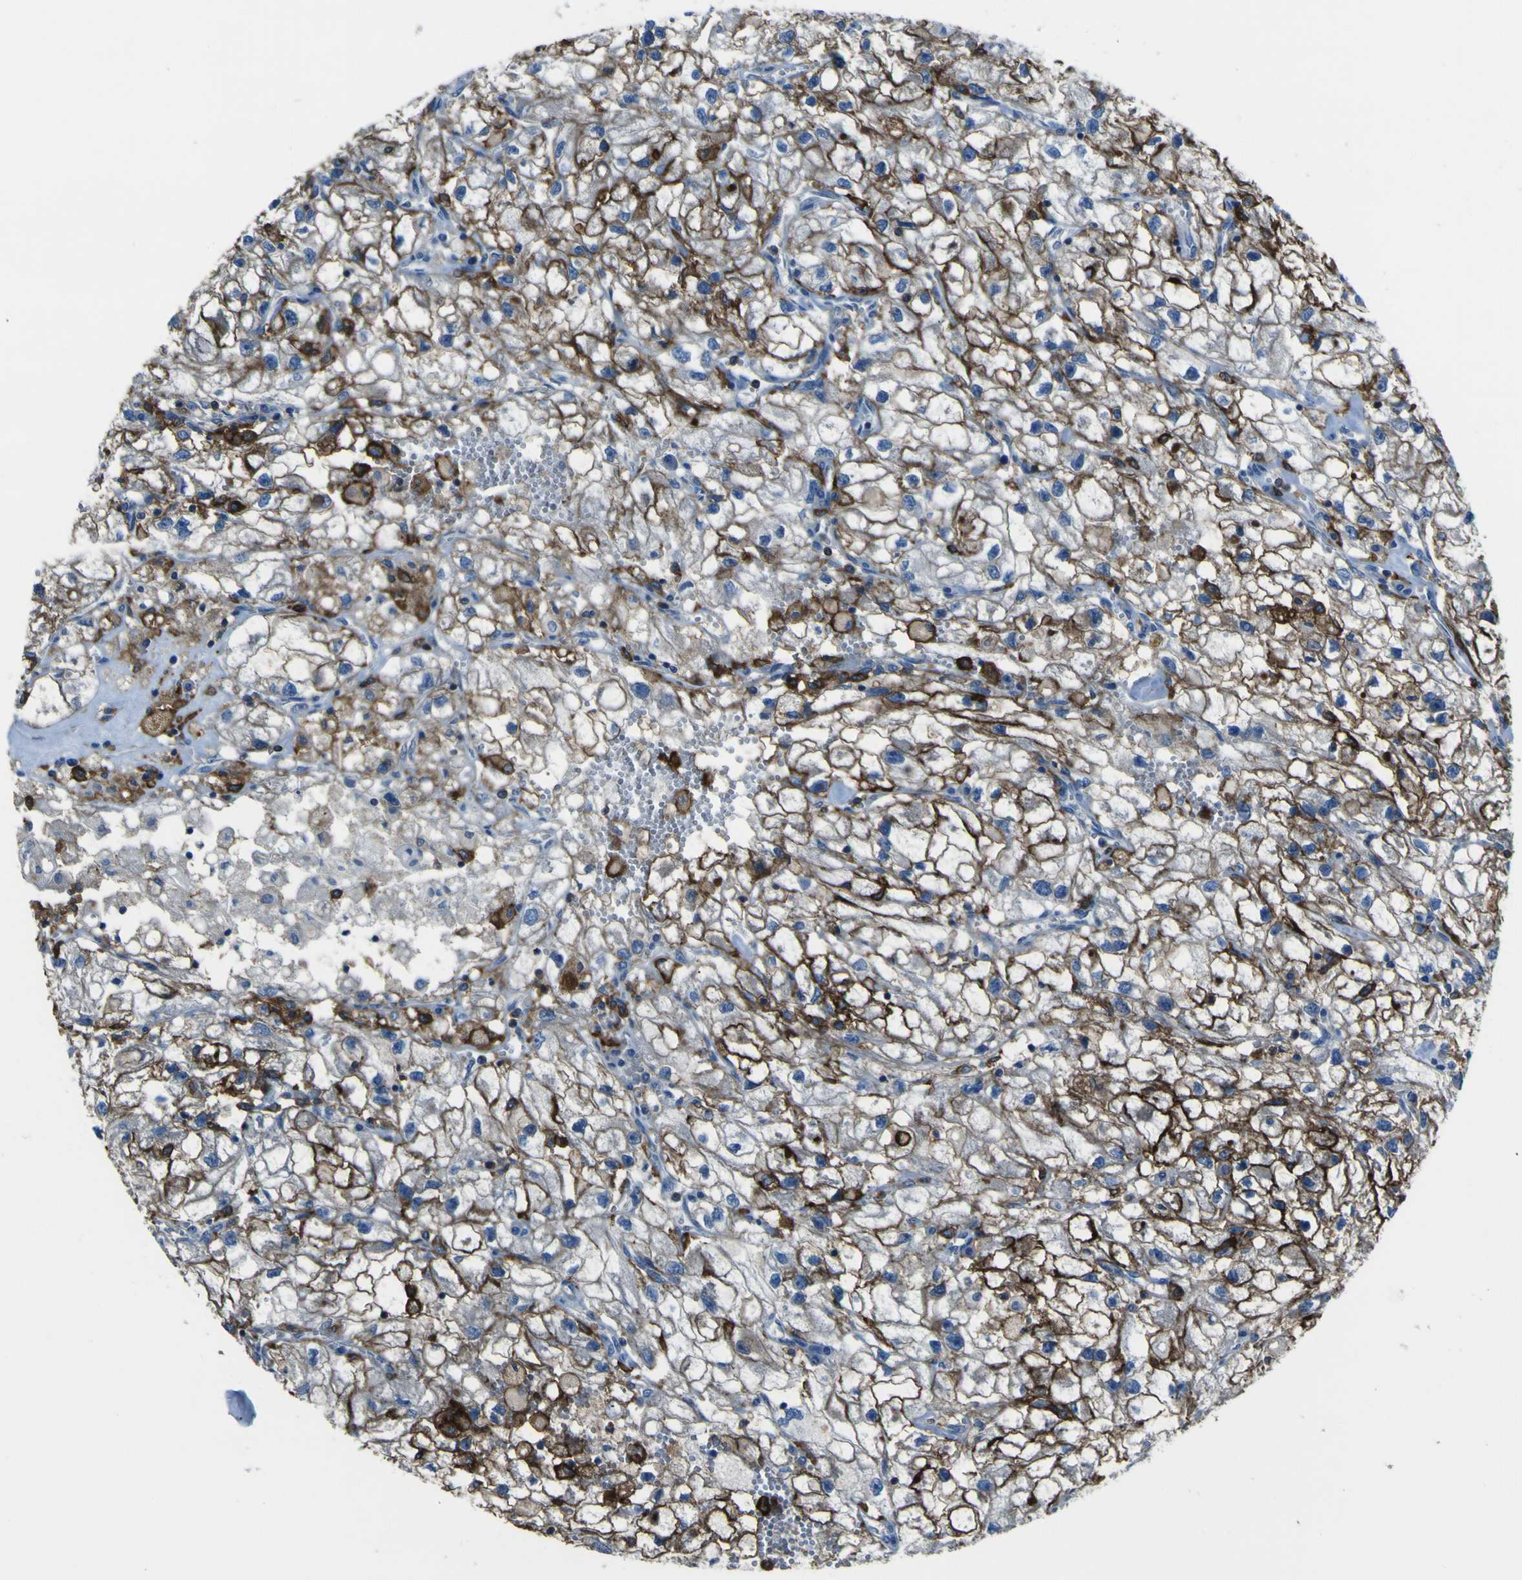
{"staining": {"intensity": "moderate", "quantity": ">75%", "location": "cytoplasmic/membranous"}, "tissue": "renal cancer", "cell_type": "Tumor cells", "image_type": "cancer", "snomed": [{"axis": "morphology", "description": "Adenocarcinoma, NOS"}, {"axis": "topography", "description": "Kidney"}], "caption": "Renal adenocarcinoma stained with immunohistochemistry (IHC) displays moderate cytoplasmic/membranous positivity in about >75% of tumor cells.", "gene": "LAIR1", "patient": {"sex": "female", "age": 70}}